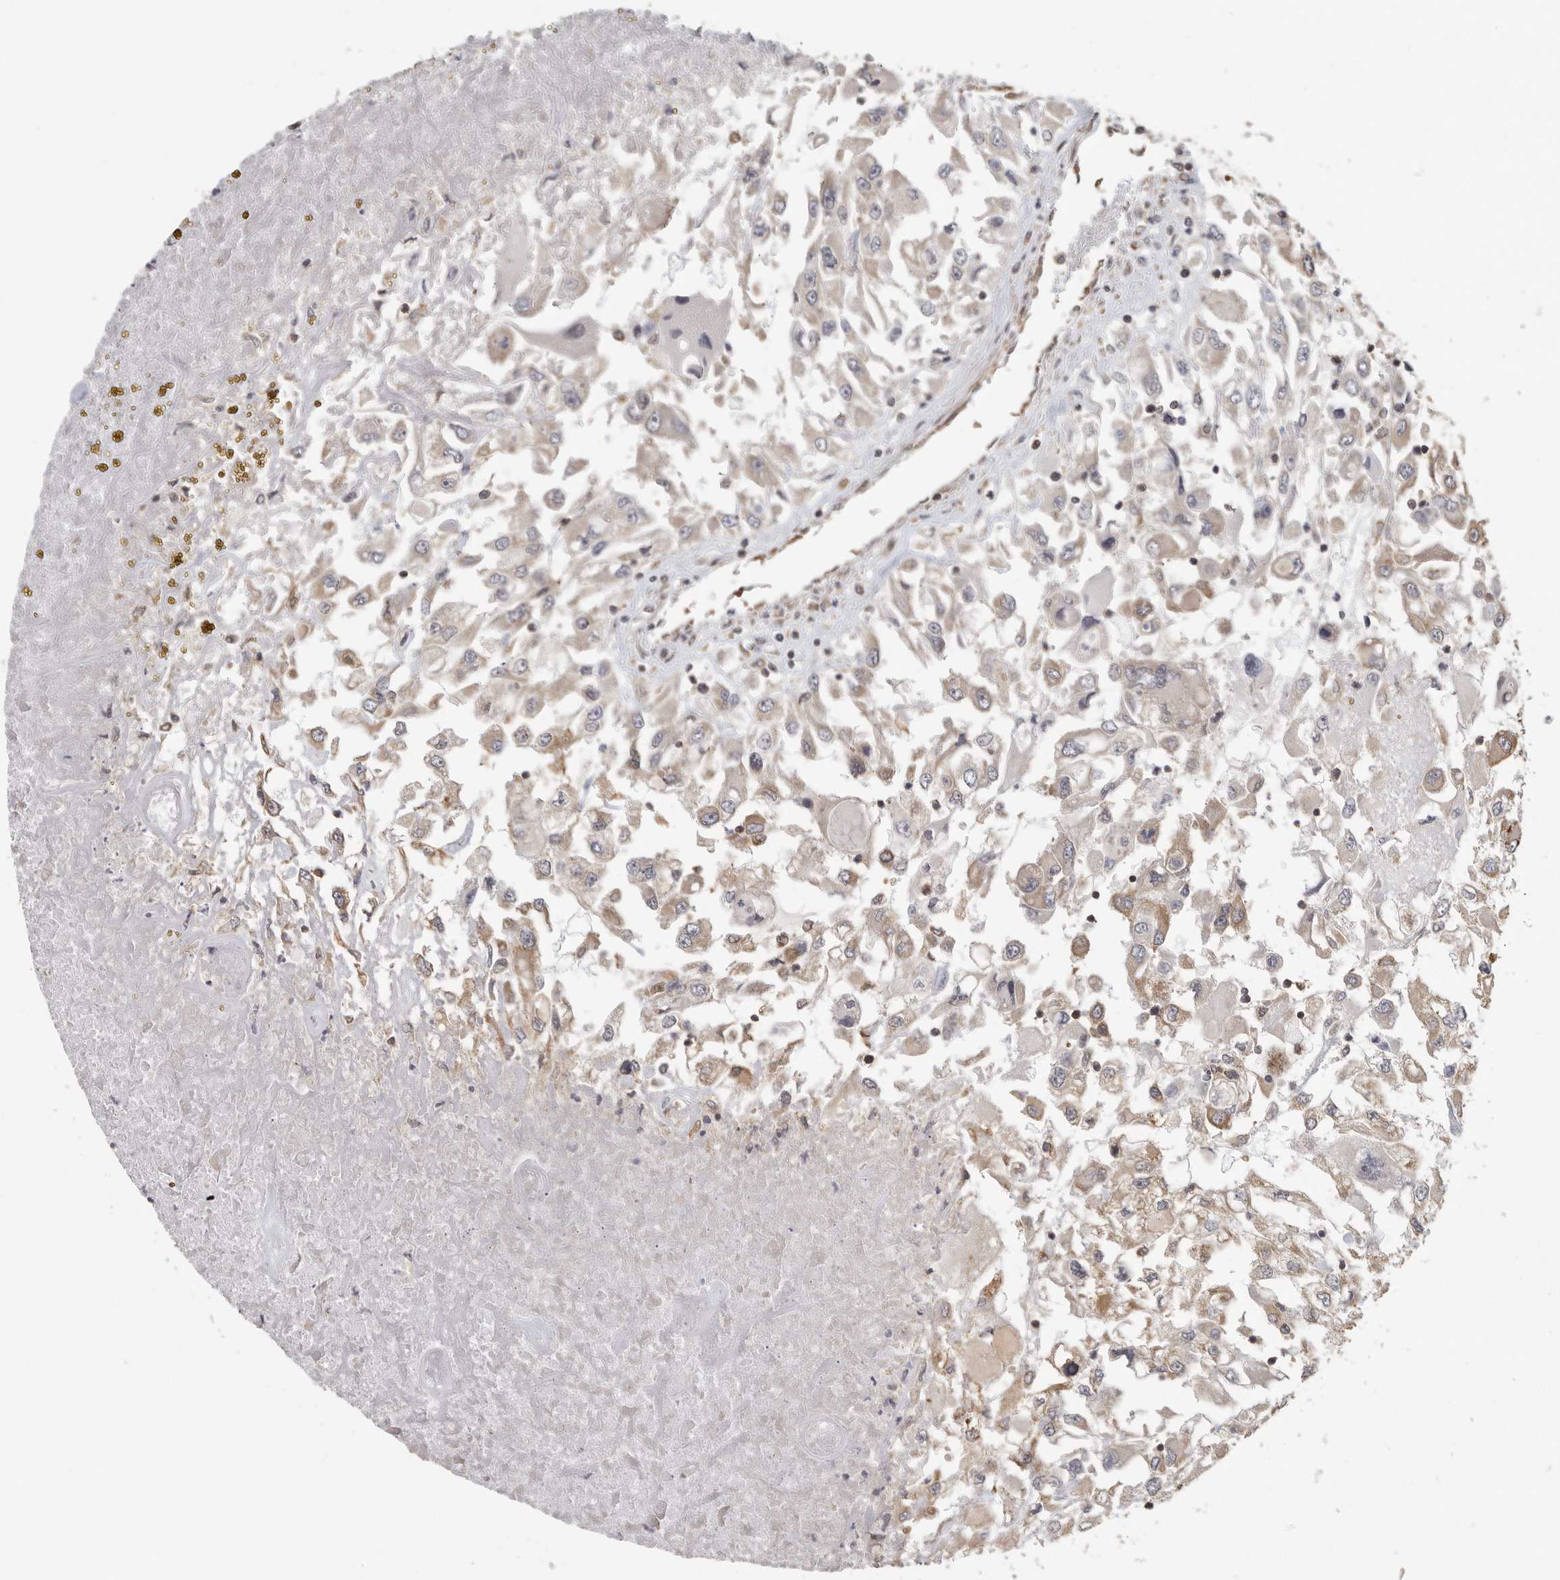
{"staining": {"intensity": "weak", "quantity": "25%-75%", "location": "cytoplasmic/membranous"}, "tissue": "renal cancer", "cell_type": "Tumor cells", "image_type": "cancer", "snomed": [{"axis": "morphology", "description": "Adenocarcinoma, NOS"}, {"axis": "topography", "description": "Kidney"}], "caption": "This image shows immunohistochemistry staining of human adenocarcinoma (renal), with low weak cytoplasmic/membranous expression in about 25%-75% of tumor cells.", "gene": "CCT8", "patient": {"sex": "female", "age": 52}}